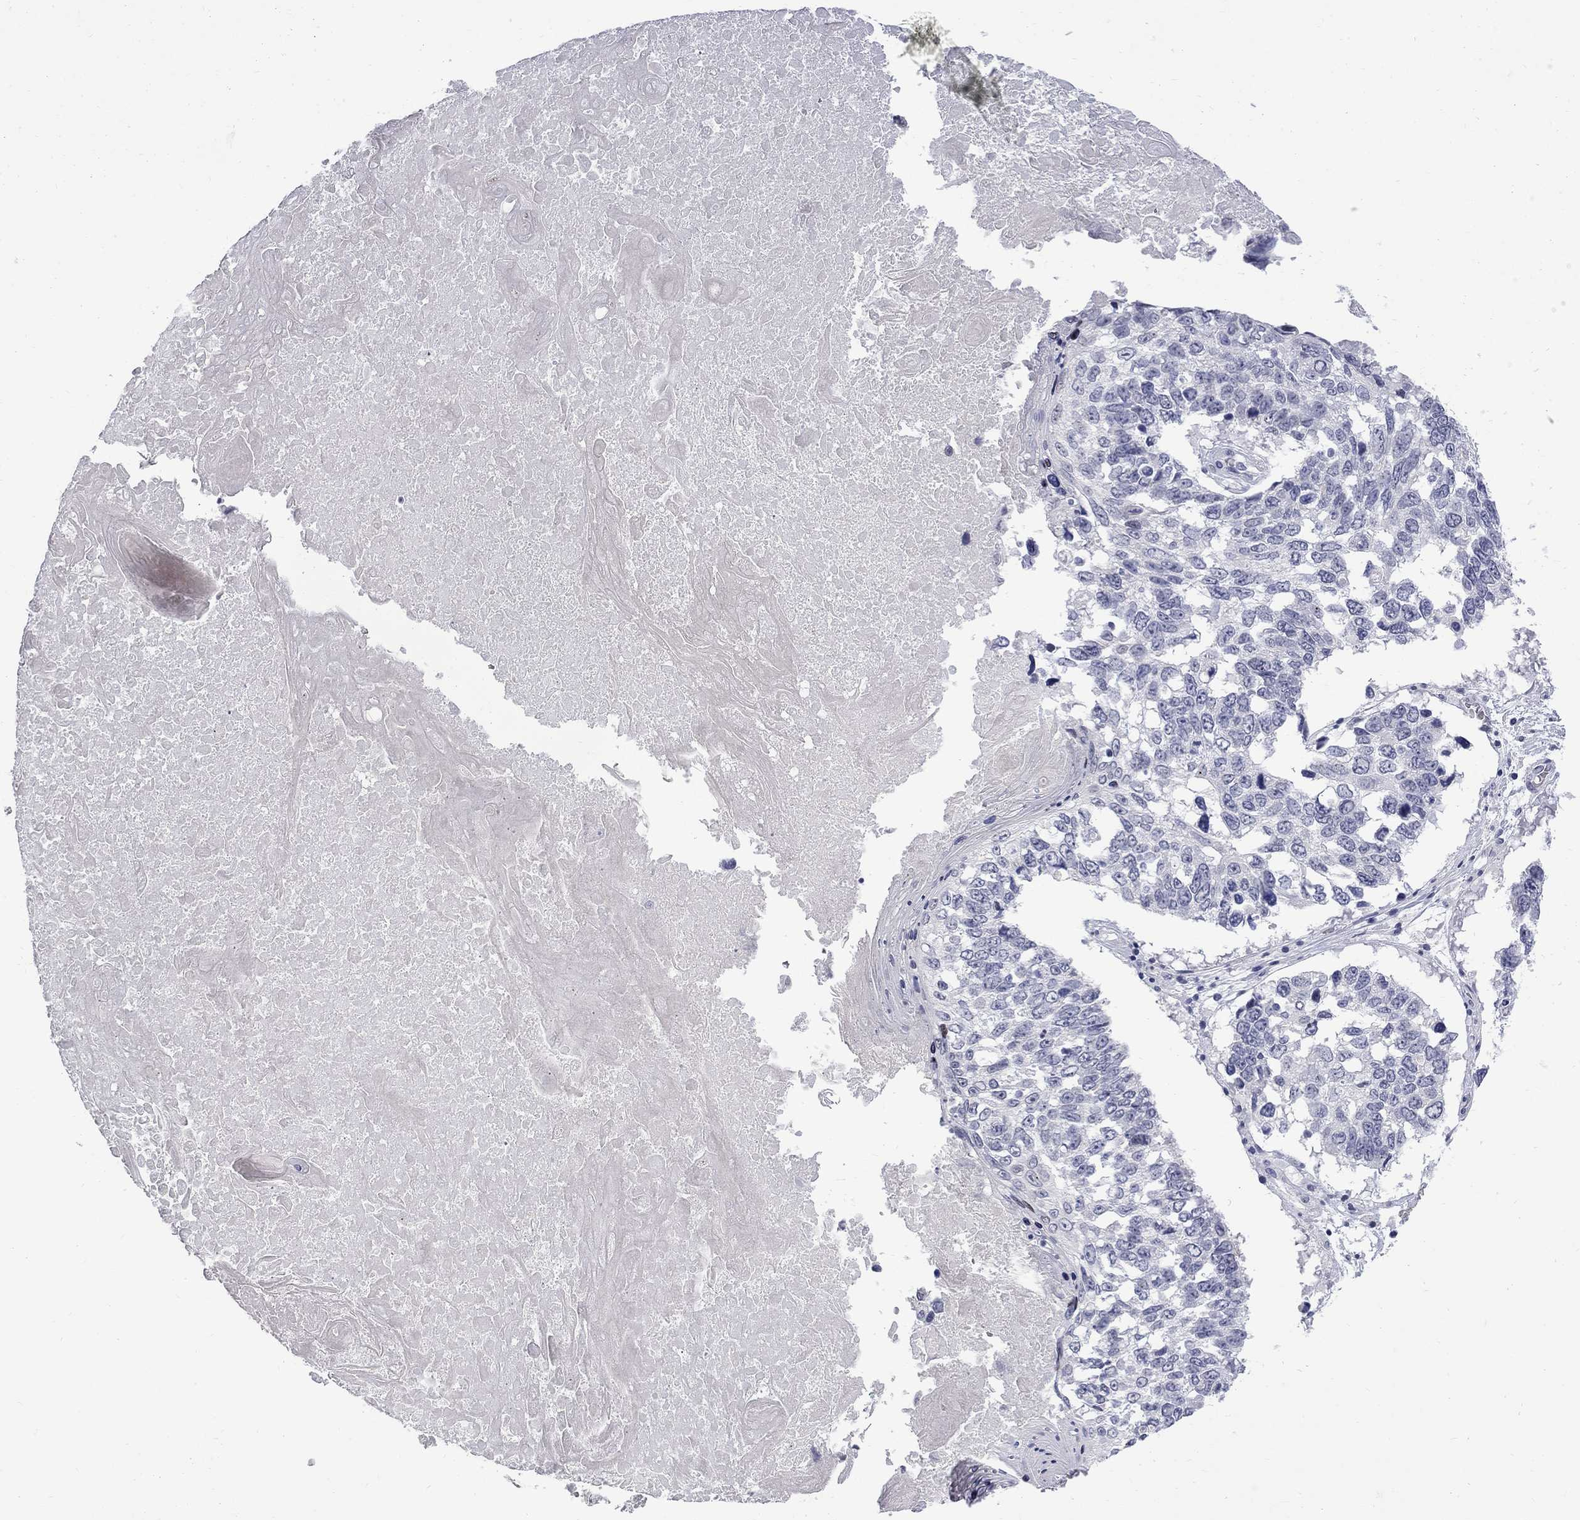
{"staining": {"intensity": "negative", "quantity": "none", "location": "none"}, "tissue": "lung cancer", "cell_type": "Tumor cells", "image_type": "cancer", "snomed": [{"axis": "morphology", "description": "Squamous cell carcinoma, NOS"}, {"axis": "topography", "description": "Lung"}], "caption": "Immunohistochemistry (IHC) photomicrograph of lung squamous cell carcinoma stained for a protein (brown), which reveals no positivity in tumor cells. (DAB (3,3'-diaminobenzidine) IHC with hematoxylin counter stain).", "gene": "CTNND2", "patient": {"sex": "male", "age": 82}}